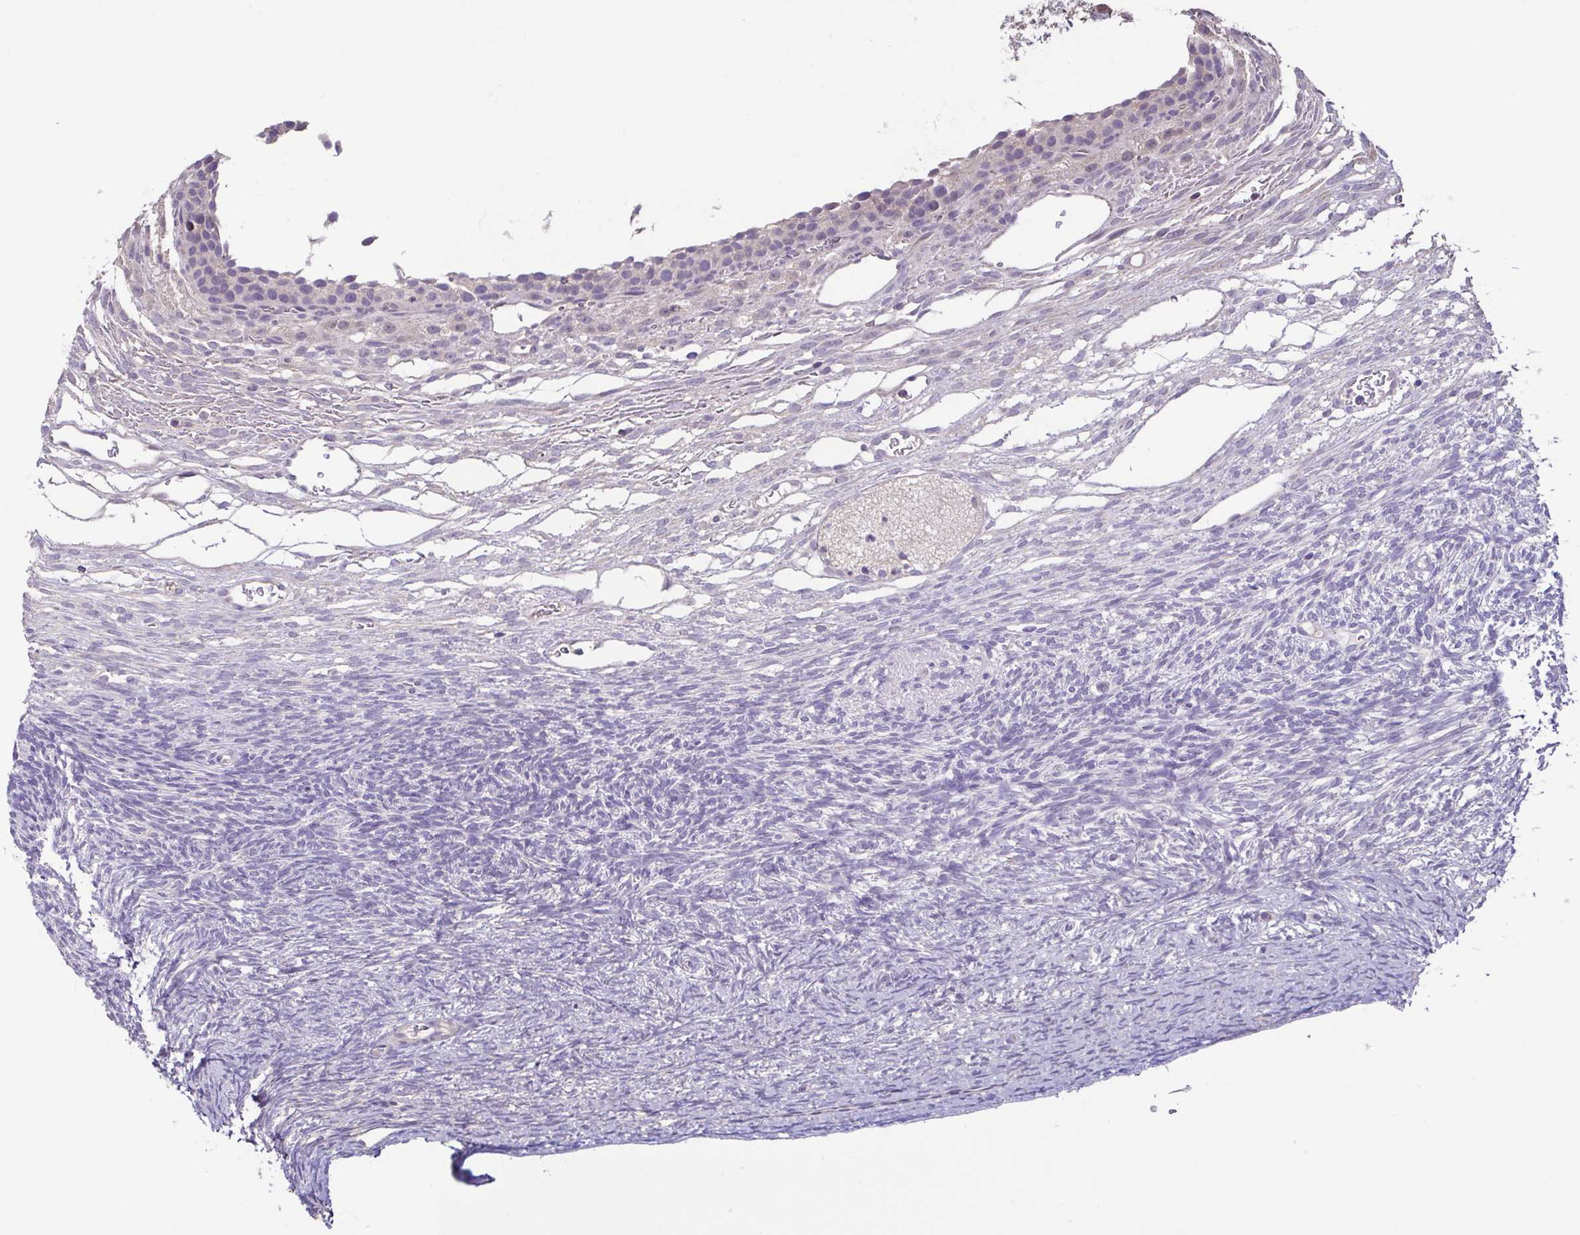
{"staining": {"intensity": "negative", "quantity": "none", "location": "none"}, "tissue": "ovary", "cell_type": "Follicle cells", "image_type": "normal", "snomed": [{"axis": "morphology", "description": "Normal tissue, NOS"}, {"axis": "topography", "description": "Ovary"}], "caption": "DAB (3,3'-diaminobenzidine) immunohistochemical staining of normal ovary exhibits no significant staining in follicle cells. (DAB immunohistochemistry (IHC), high magnification).", "gene": "ACTRT2", "patient": {"sex": "female", "age": 34}}